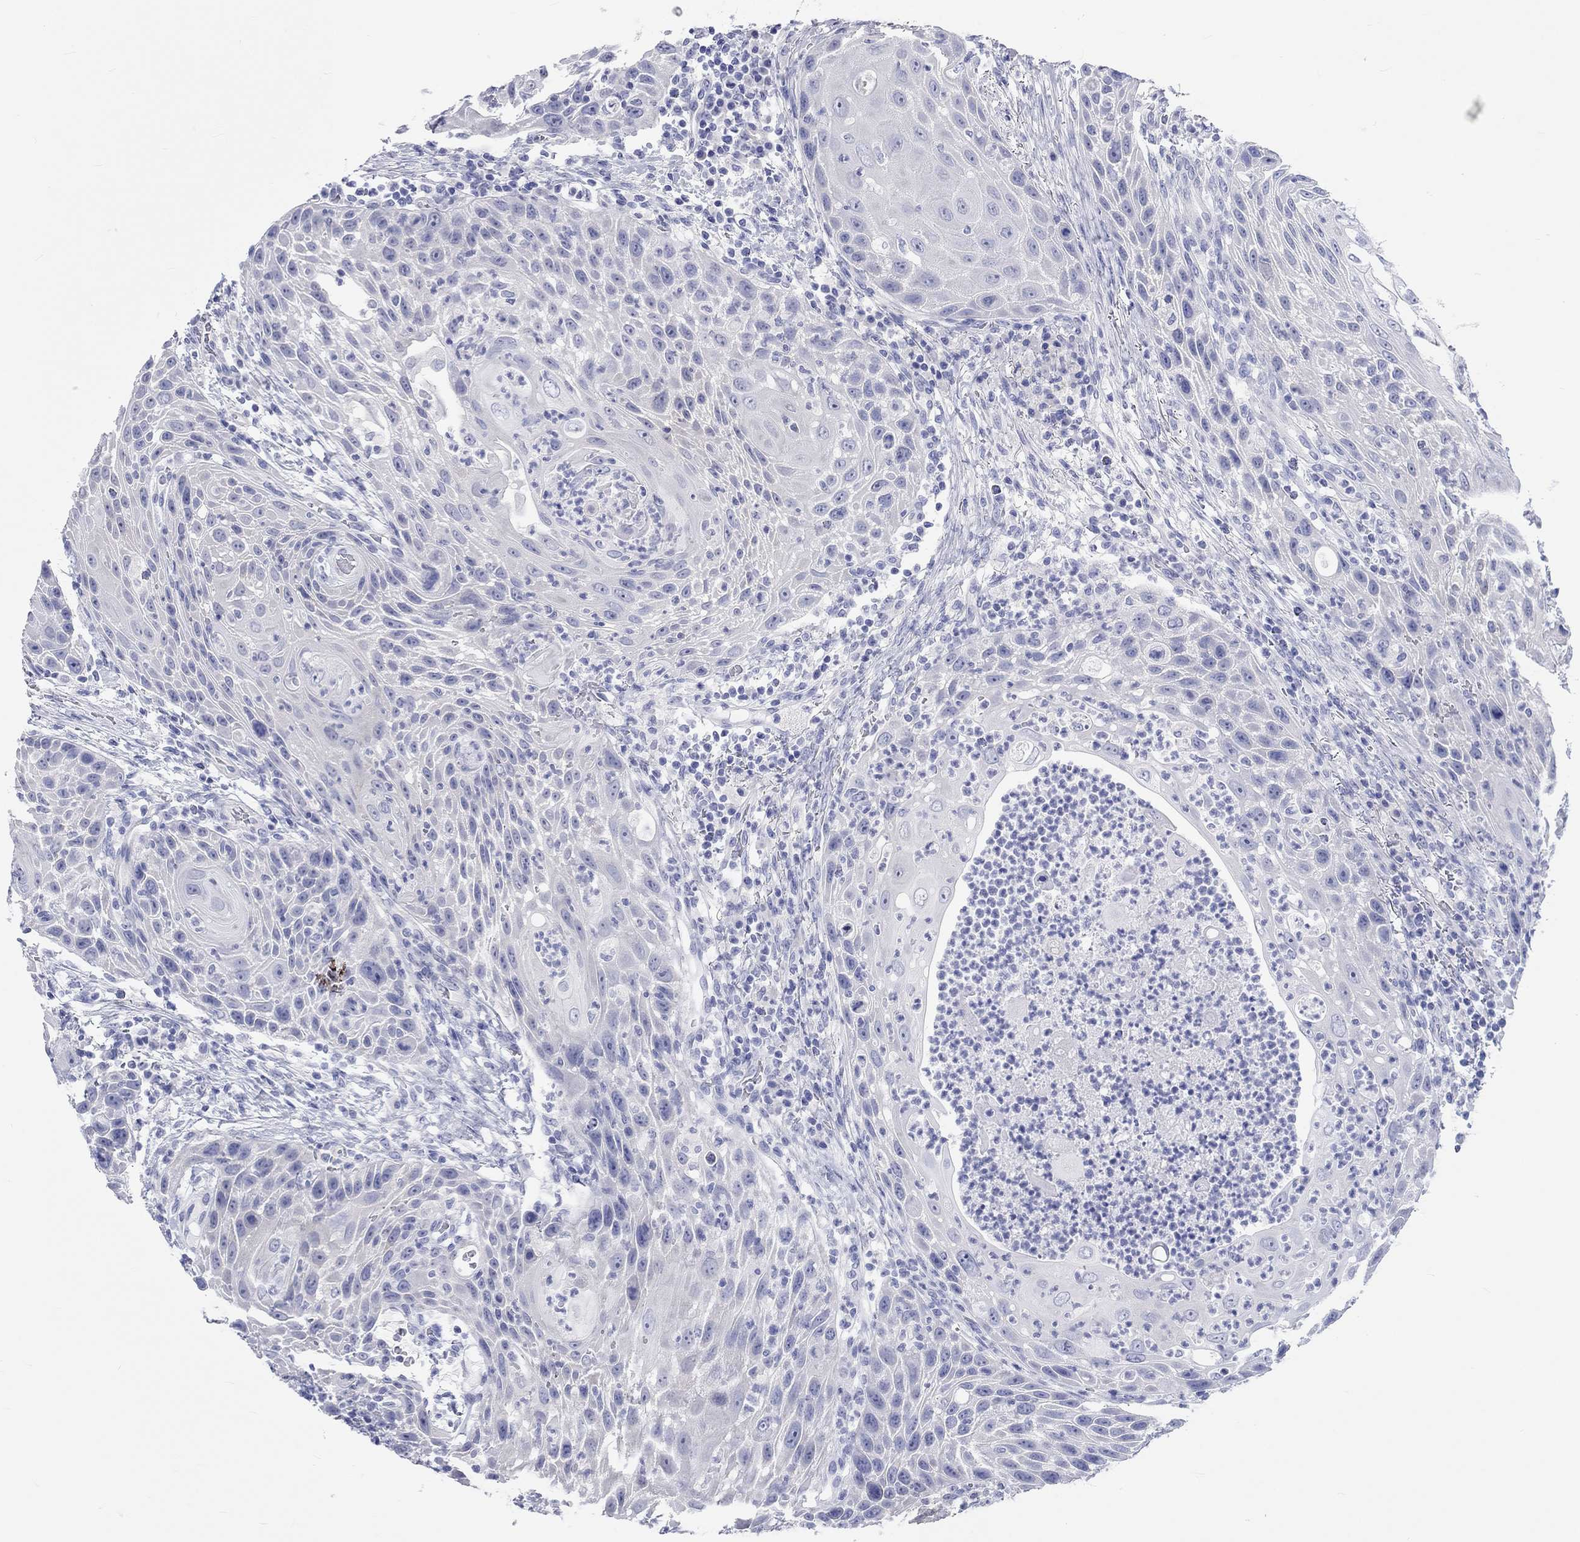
{"staining": {"intensity": "negative", "quantity": "none", "location": "none"}, "tissue": "head and neck cancer", "cell_type": "Tumor cells", "image_type": "cancer", "snomed": [{"axis": "morphology", "description": "Squamous cell carcinoma, NOS"}, {"axis": "topography", "description": "Head-Neck"}], "caption": "Immunohistochemistry of human head and neck squamous cell carcinoma shows no expression in tumor cells. The staining is performed using DAB brown chromogen with nuclei counter-stained in using hematoxylin.", "gene": "SPATA9", "patient": {"sex": "male", "age": 69}}